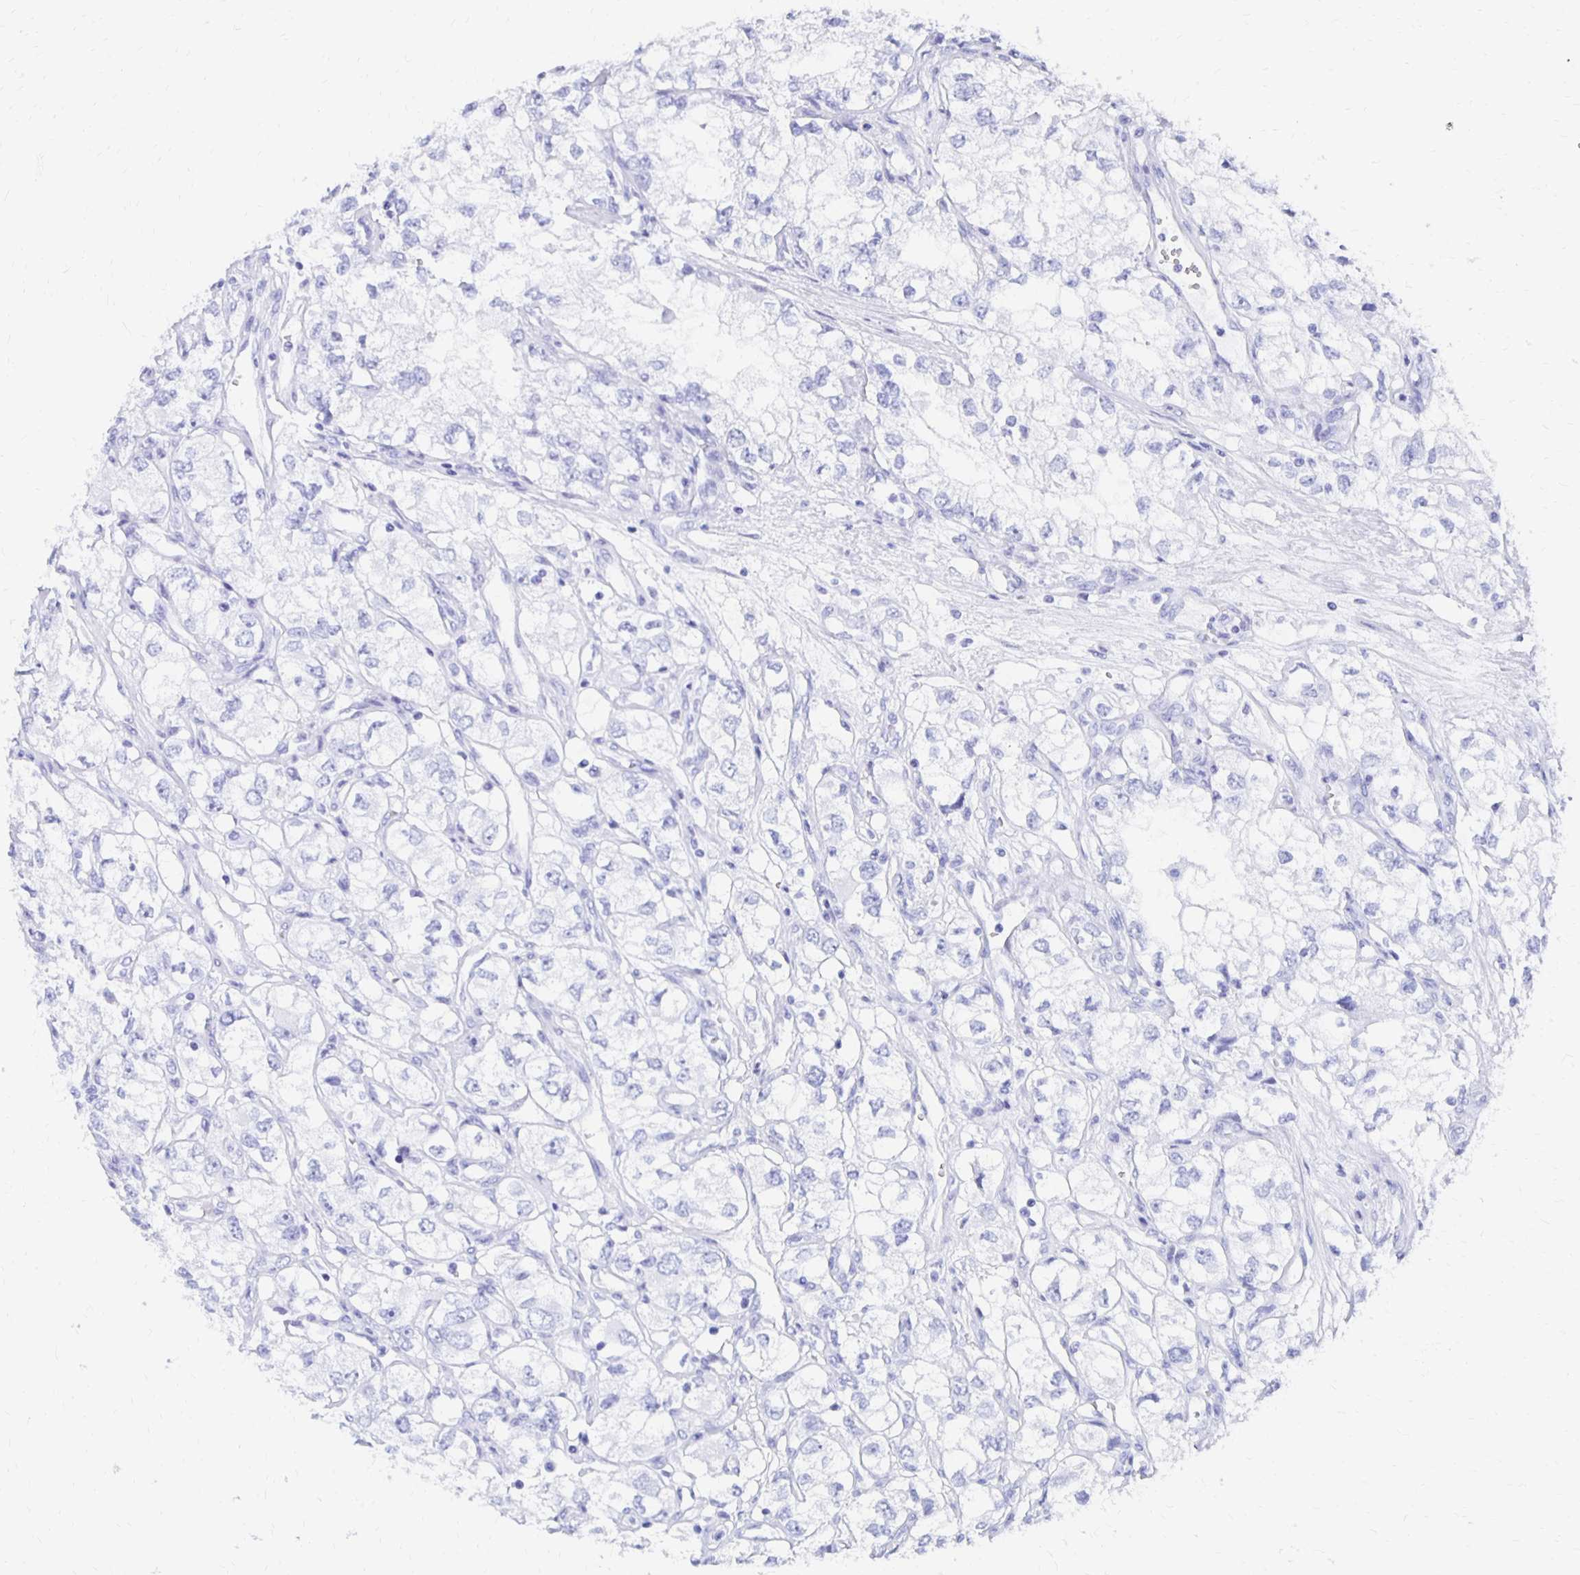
{"staining": {"intensity": "negative", "quantity": "none", "location": "none"}, "tissue": "renal cancer", "cell_type": "Tumor cells", "image_type": "cancer", "snomed": [{"axis": "morphology", "description": "Adenocarcinoma, NOS"}, {"axis": "topography", "description": "Kidney"}], "caption": "IHC histopathology image of neoplastic tissue: human adenocarcinoma (renal) stained with DAB reveals no significant protein staining in tumor cells. (DAB (3,3'-diaminobenzidine) immunohistochemistry (IHC) visualized using brightfield microscopy, high magnification).", "gene": "SYT2", "patient": {"sex": "female", "age": 59}}